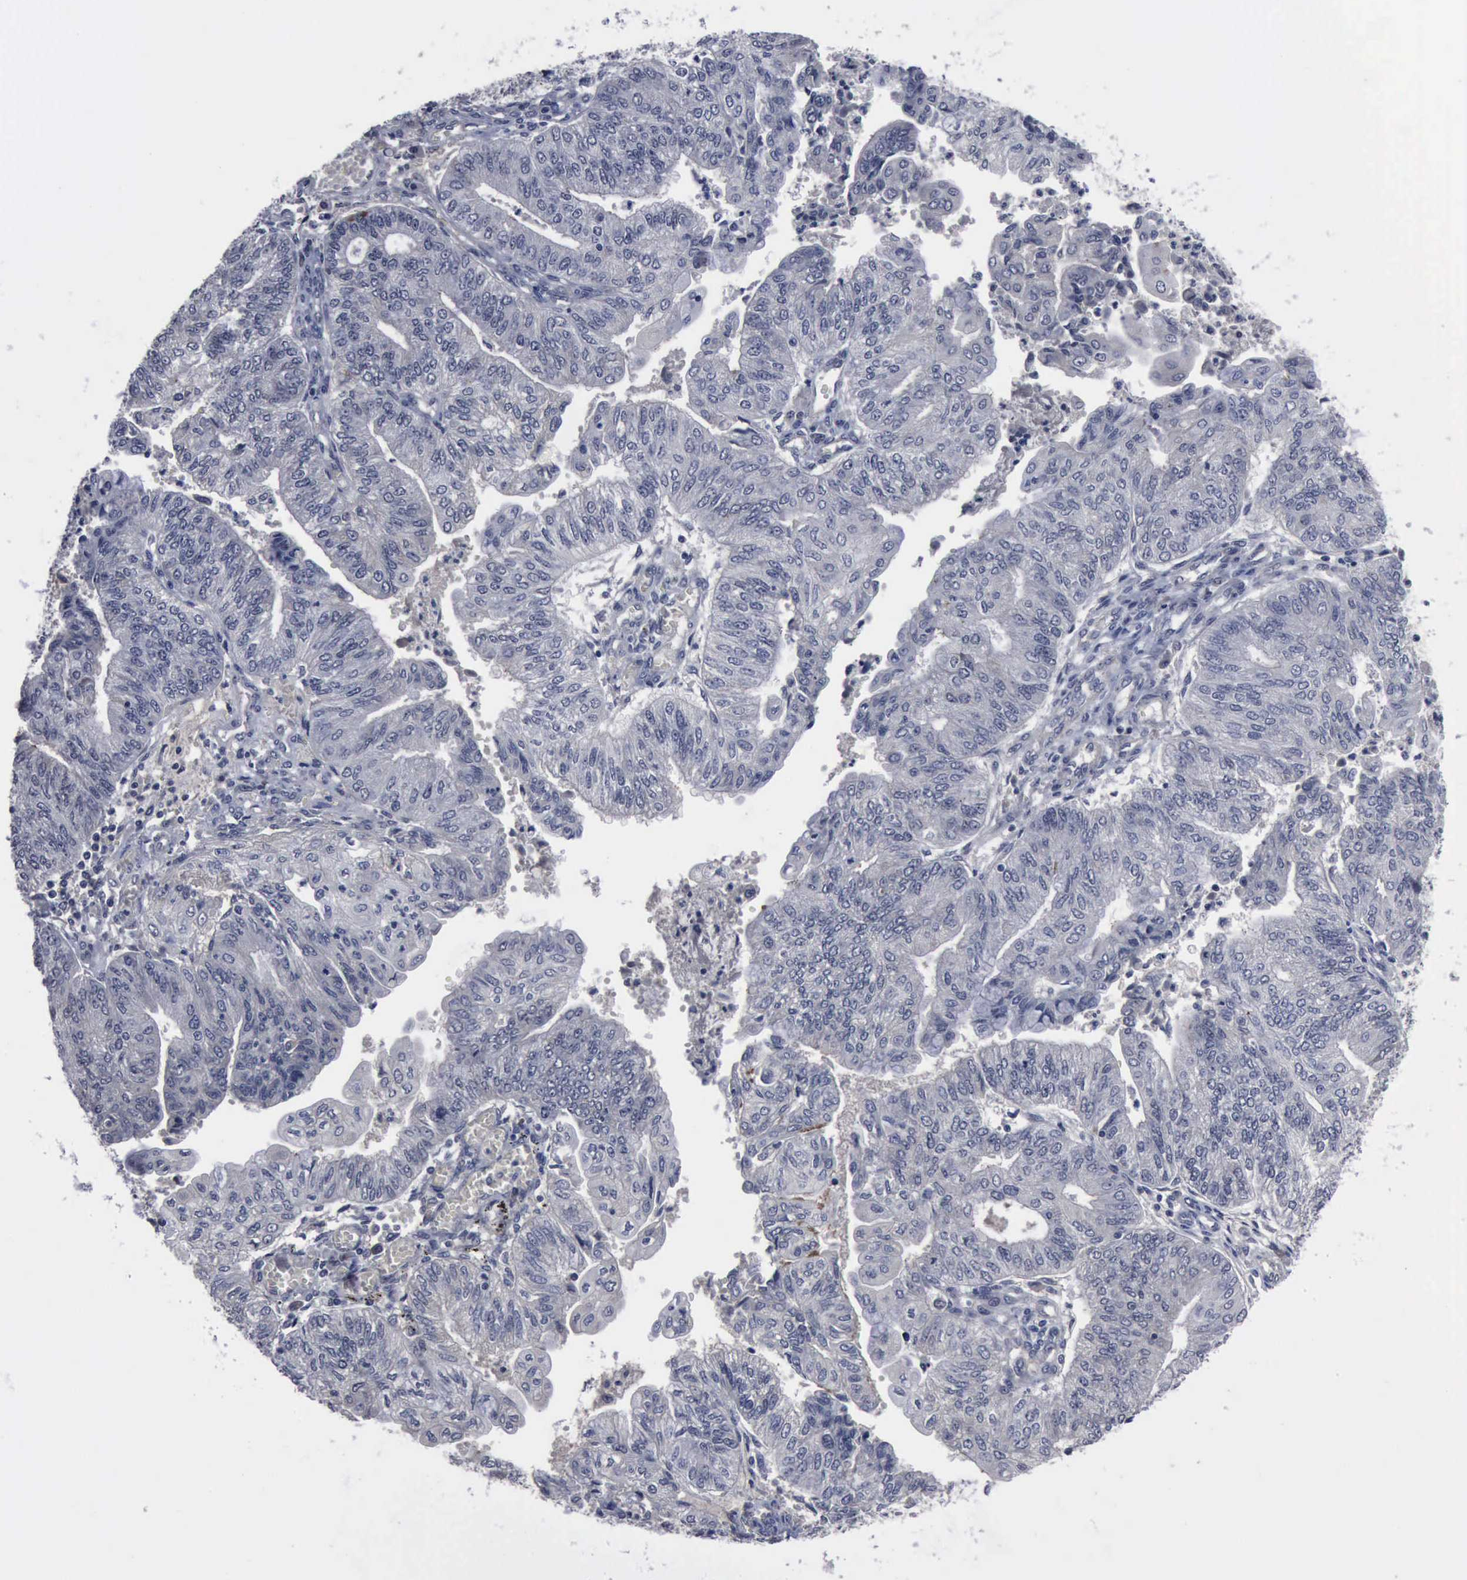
{"staining": {"intensity": "negative", "quantity": "none", "location": "none"}, "tissue": "endometrial cancer", "cell_type": "Tumor cells", "image_type": "cancer", "snomed": [{"axis": "morphology", "description": "Adenocarcinoma, NOS"}, {"axis": "topography", "description": "Endometrium"}], "caption": "The image shows no staining of tumor cells in adenocarcinoma (endometrial).", "gene": "MYO18B", "patient": {"sex": "female", "age": 59}}